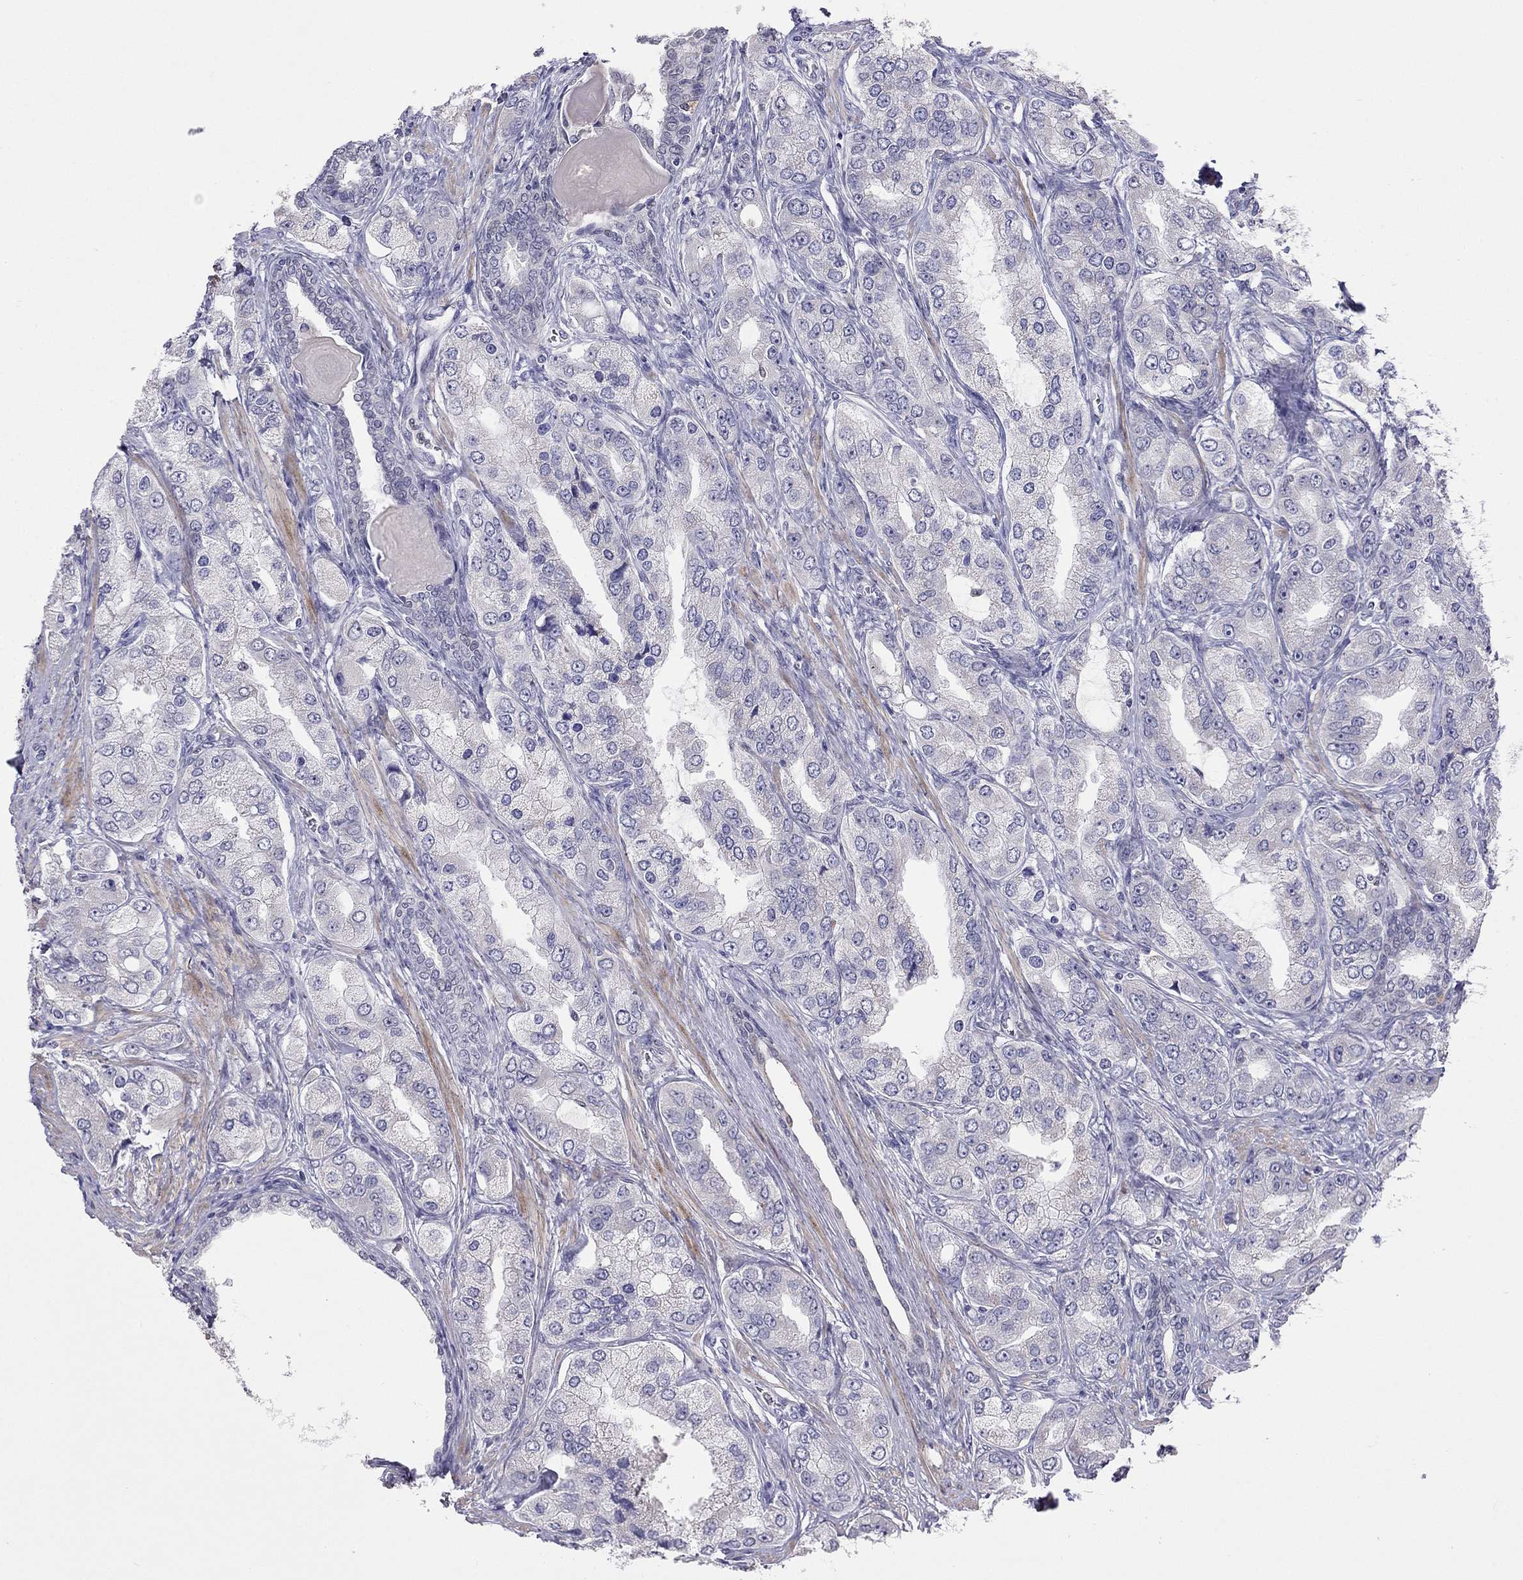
{"staining": {"intensity": "negative", "quantity": "none", "location": "none"}, "tissue": "prostate cancer", "cell_type": "Tumor cells", "image_type": "cancer", "snomed": [{"axis": "morphology", "description": "Adenocarcinoma, Low grade"}, {"axis": "topography", "description": "Prostate"}], "caption": "Prostate cancer stained for a protein using immunohistochemistry exhibits no positivity tumor cells.", "gene": "LRRC39", "patient": {"sex": "male", "age": 69}}